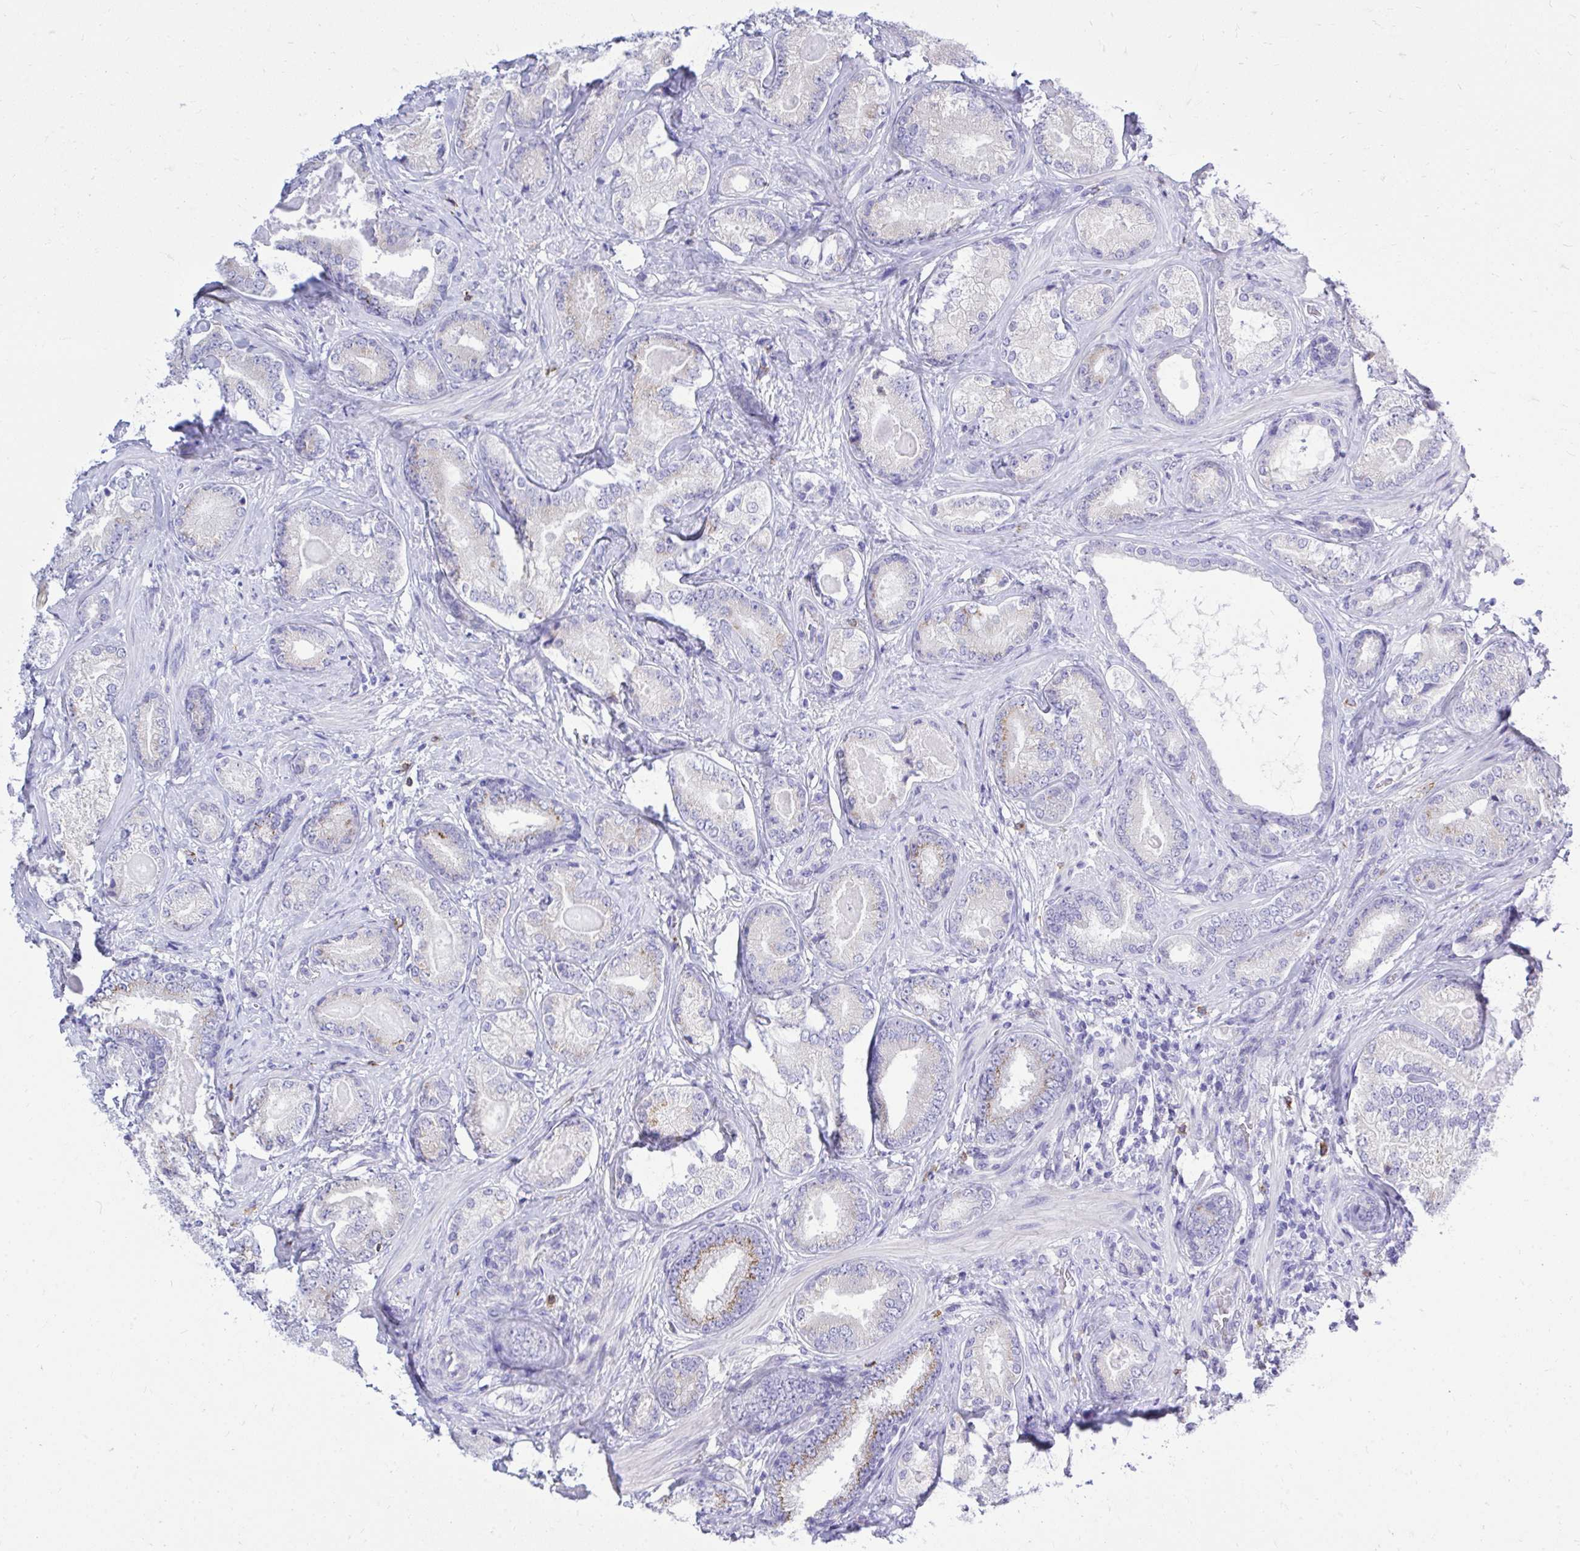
{"staining": {"intensity": "negative", "quantity": "none", "location": "none"}, "tissue": "prostate cancer", "cell_type": "Tumor cells", "image_type": "cancer", "snomed": [{"axis": "morphology", "description": "Adenocarcinoma, High grade"}, {"axis": "topography", "description": "Prostate"}], "caption": "An image of human prostate adenocarcinoma (high-grade) is negative for staining in tumor cells.", "gene": "PSD", "patient": {"sex": "male", "age": 62}}